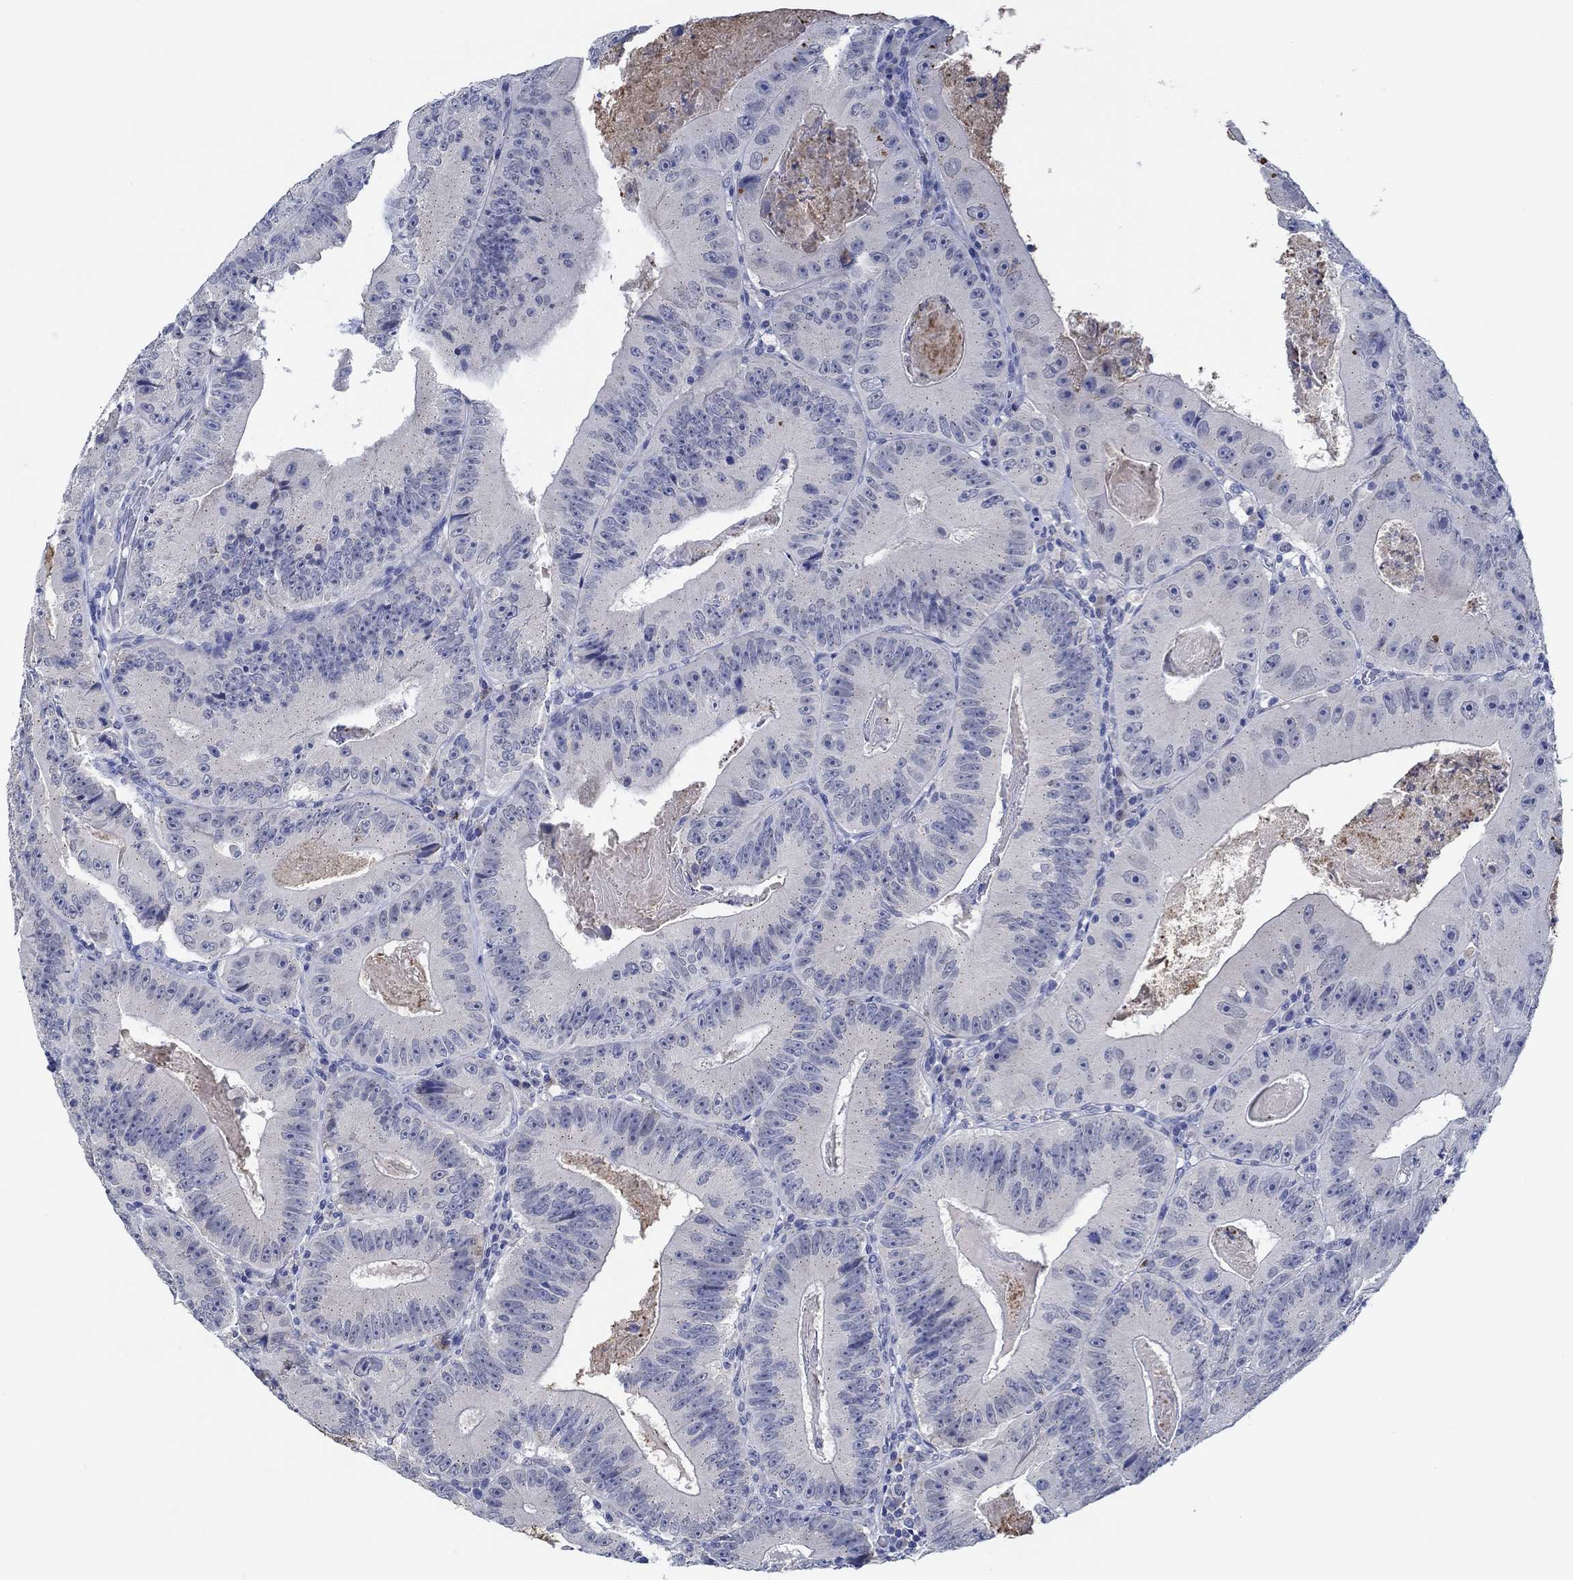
{"staining": {"intensity": "negative", "quantity": "none", "location": "none"}, "tissue": "colorectal cancer", "cell_type": "Tumor cells", "image_type": "cancer", "snomed": [{"axis": "morphology", "description": "Adenocarcinoma, NOS"}, {"axis": "topography", "description": "Colon"}], "caption": "This histopathology image is of adenocarcinoma (colorectal) stained with IHC to label a protein in brown with the nuclei are counter-stained blue. There is no positivity in tumor cells.", "gene": "CPM", "patient": {"sex": "female", "age": 86}}